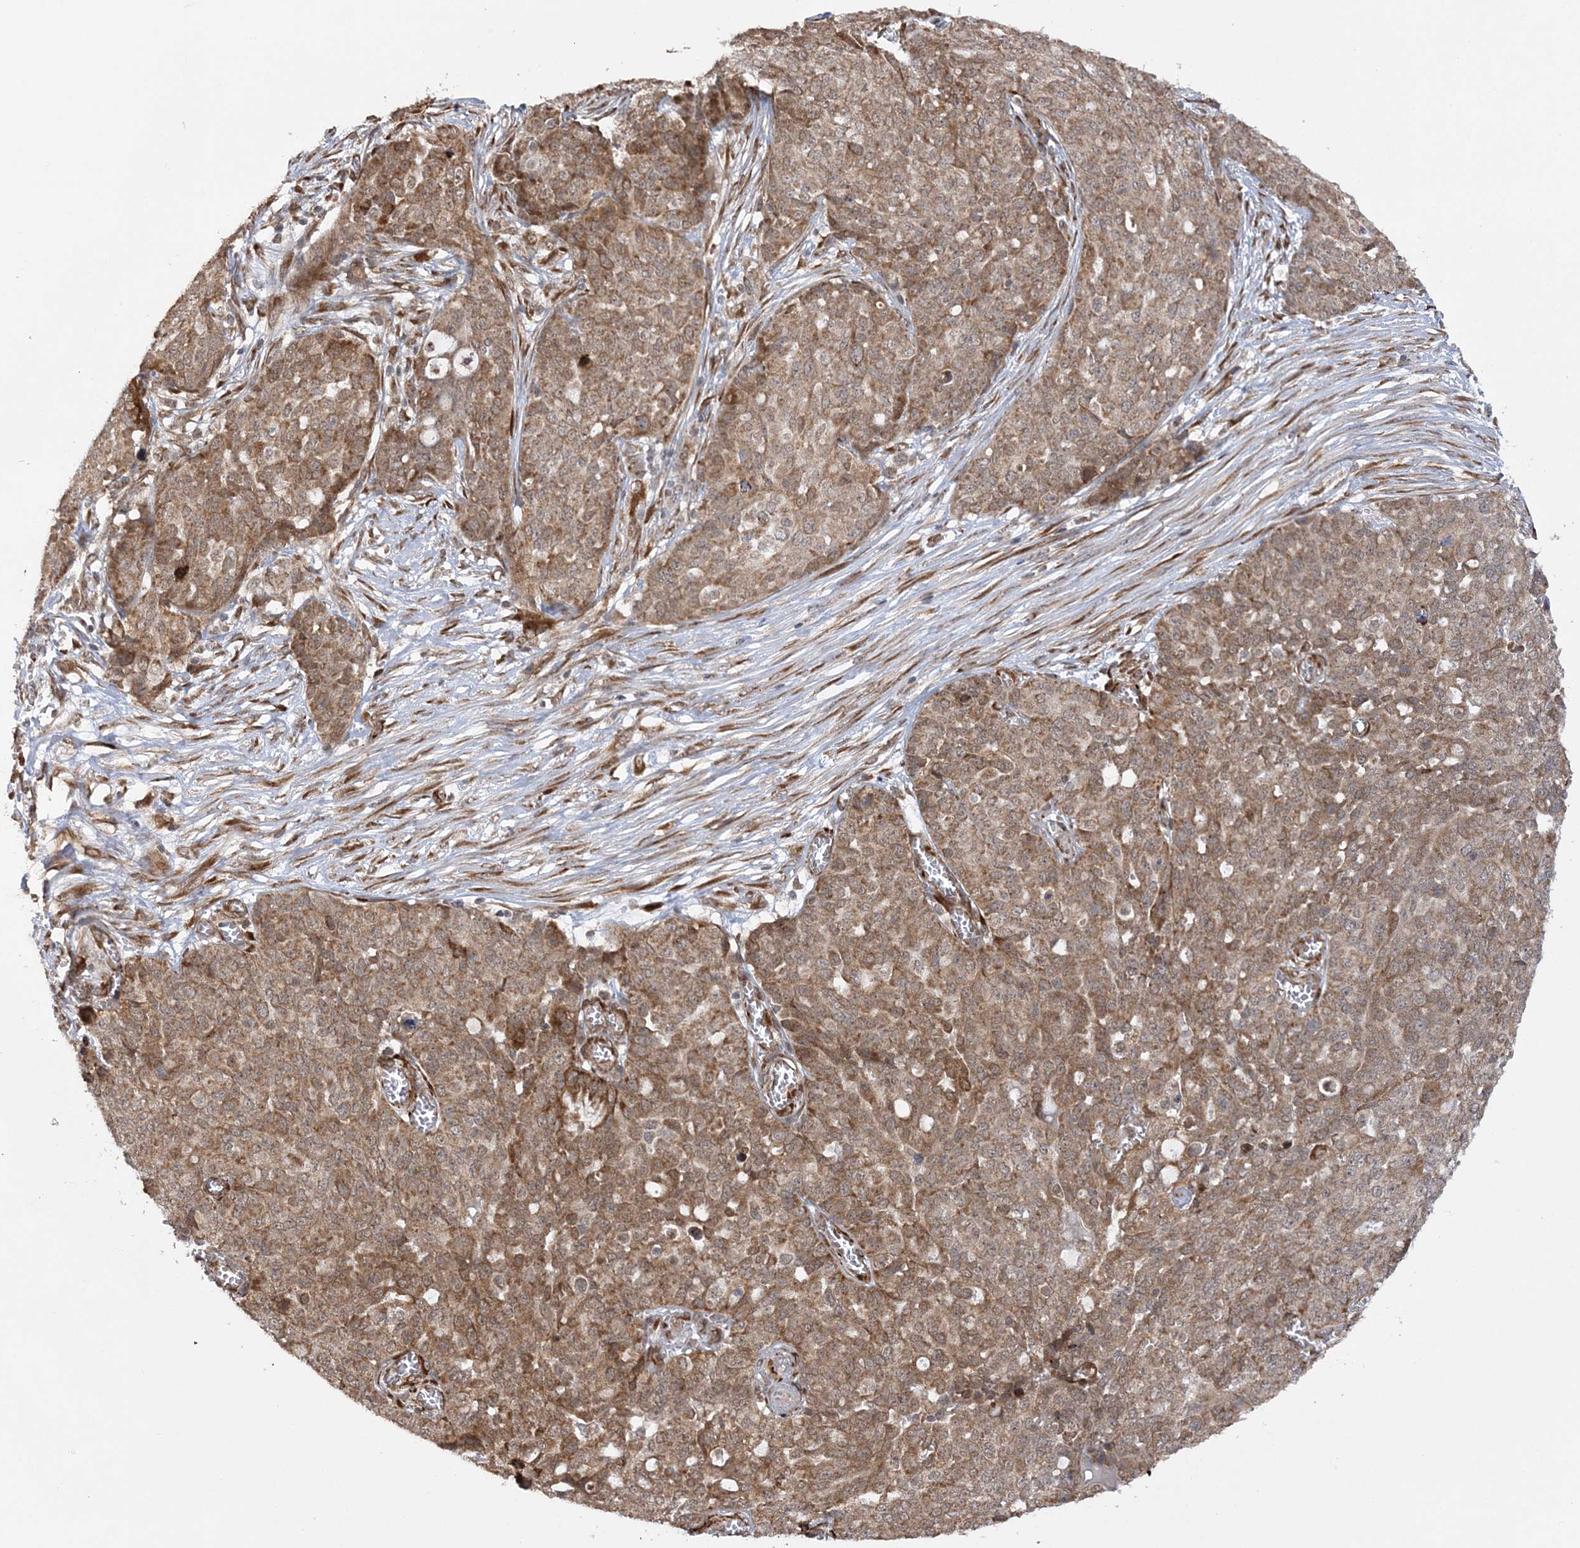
{"staining": {"intensity": "moderate", "quantity": ">75%", "location": "cytoplasmic/membranous"}, "tissue": "ovarian cancer", "cell_type": "Tumor cells", "image_type": "cancer", "snomed": [{"axis": "morphology", "description": "Cystadenocarcinoma, serous, NOS"}, {"axis": "topography", "description": "Soft tissue"}, {"axis": "topography", "description": "Ovary"}], "caption": "Tumor cells show medium levels of moderate cytoplasmic/membranous staining in about >75% of cells in human serous cystadenocarcinoma (ovarian).", "gene": "MRPL47", "patient": {"sex": "female", "age": 57}}